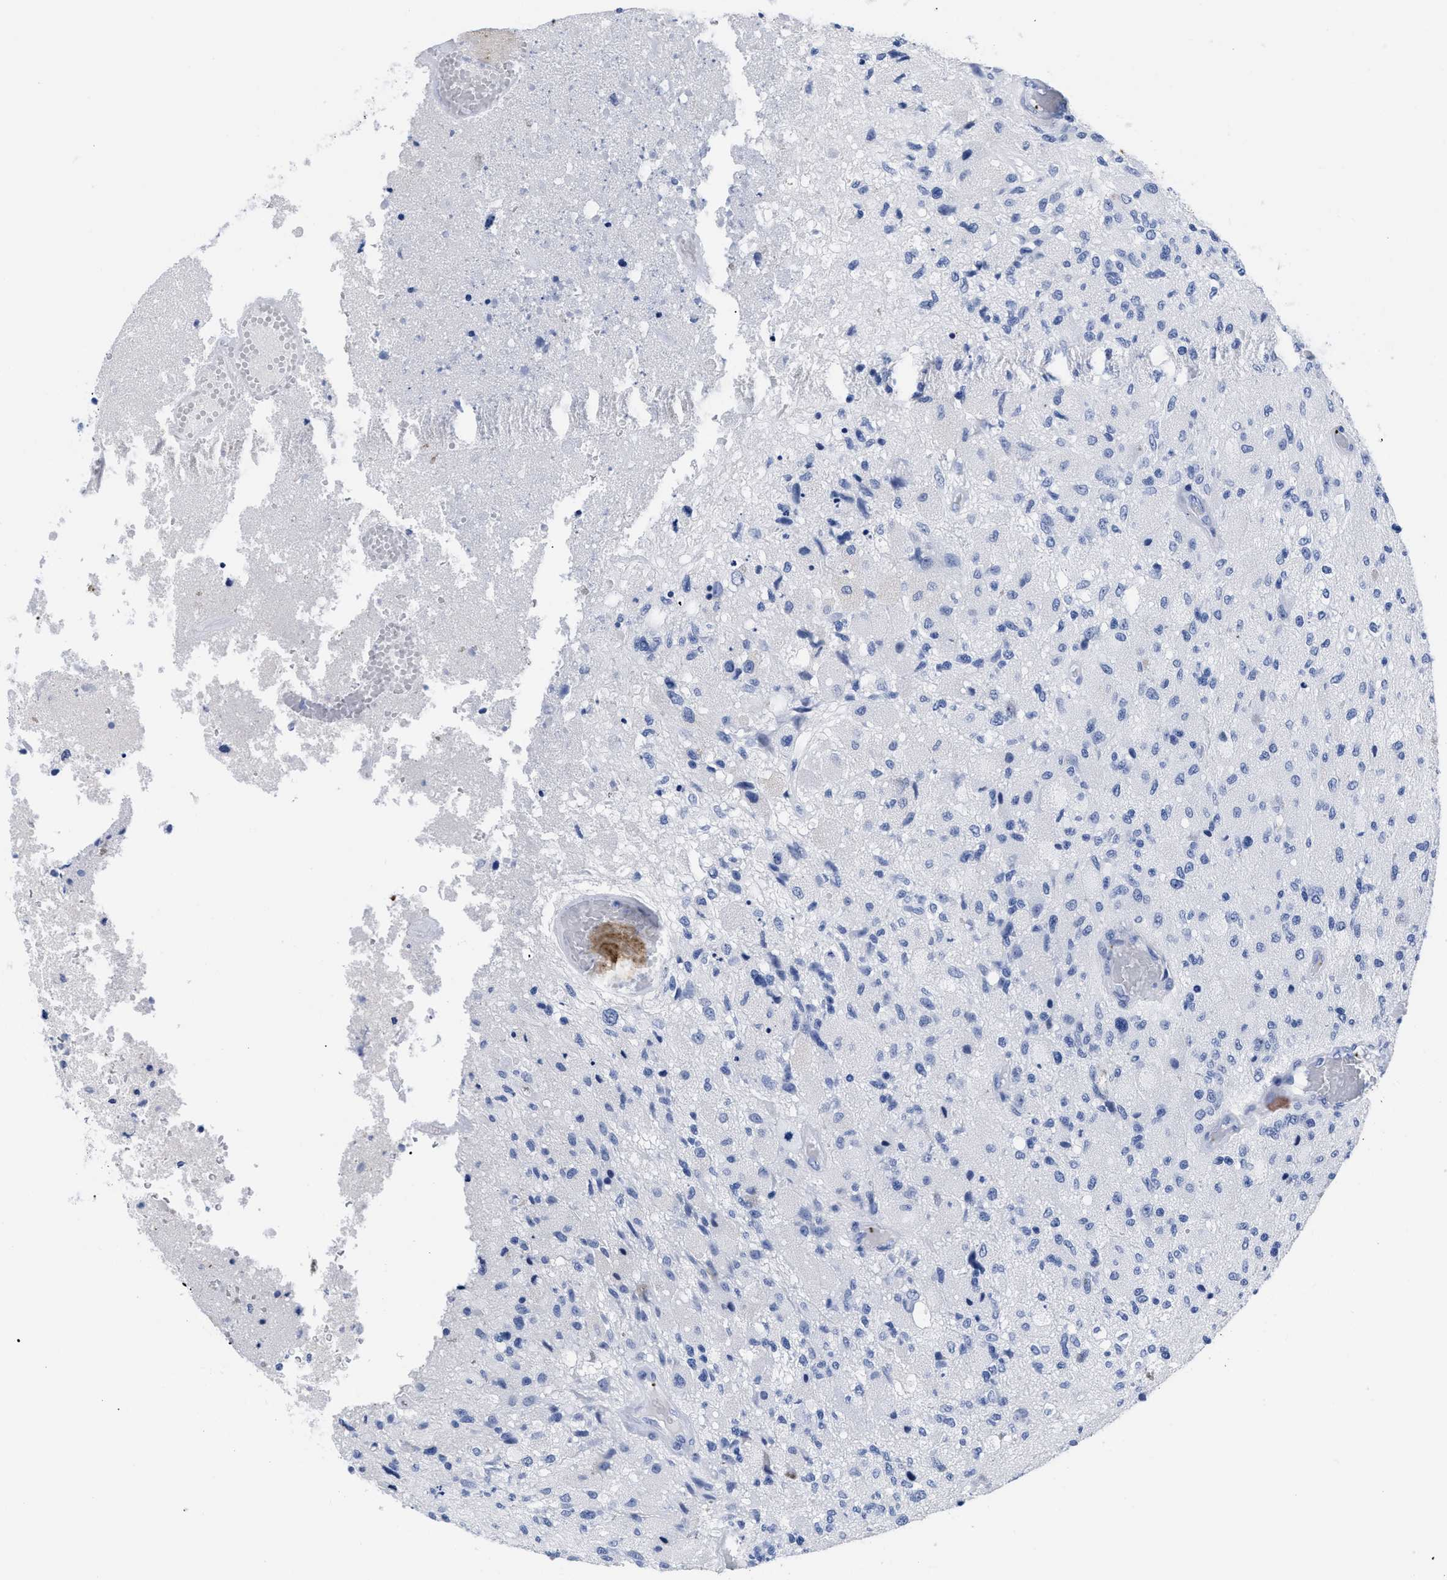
{"staining": {"intensity": "negative", "quantity": "none", "location": "none"}, "tissue": "glioma", "cell_type": "Tumor cells", "image_type": "cancer", "snomed": [{"axis": "morphology", "description": "Normal tissue, NOS"}, {"axis": "morphology", "description": "Glioma, malignant, High grade"}, {"axis": "topography", "description": "Cerebral cortex"}], "caption": "Immunohistochemistry of glioma displays no staining in tumor cells.", "gene": "TREML1", "patient": {"sex": "male", "age": 77}}